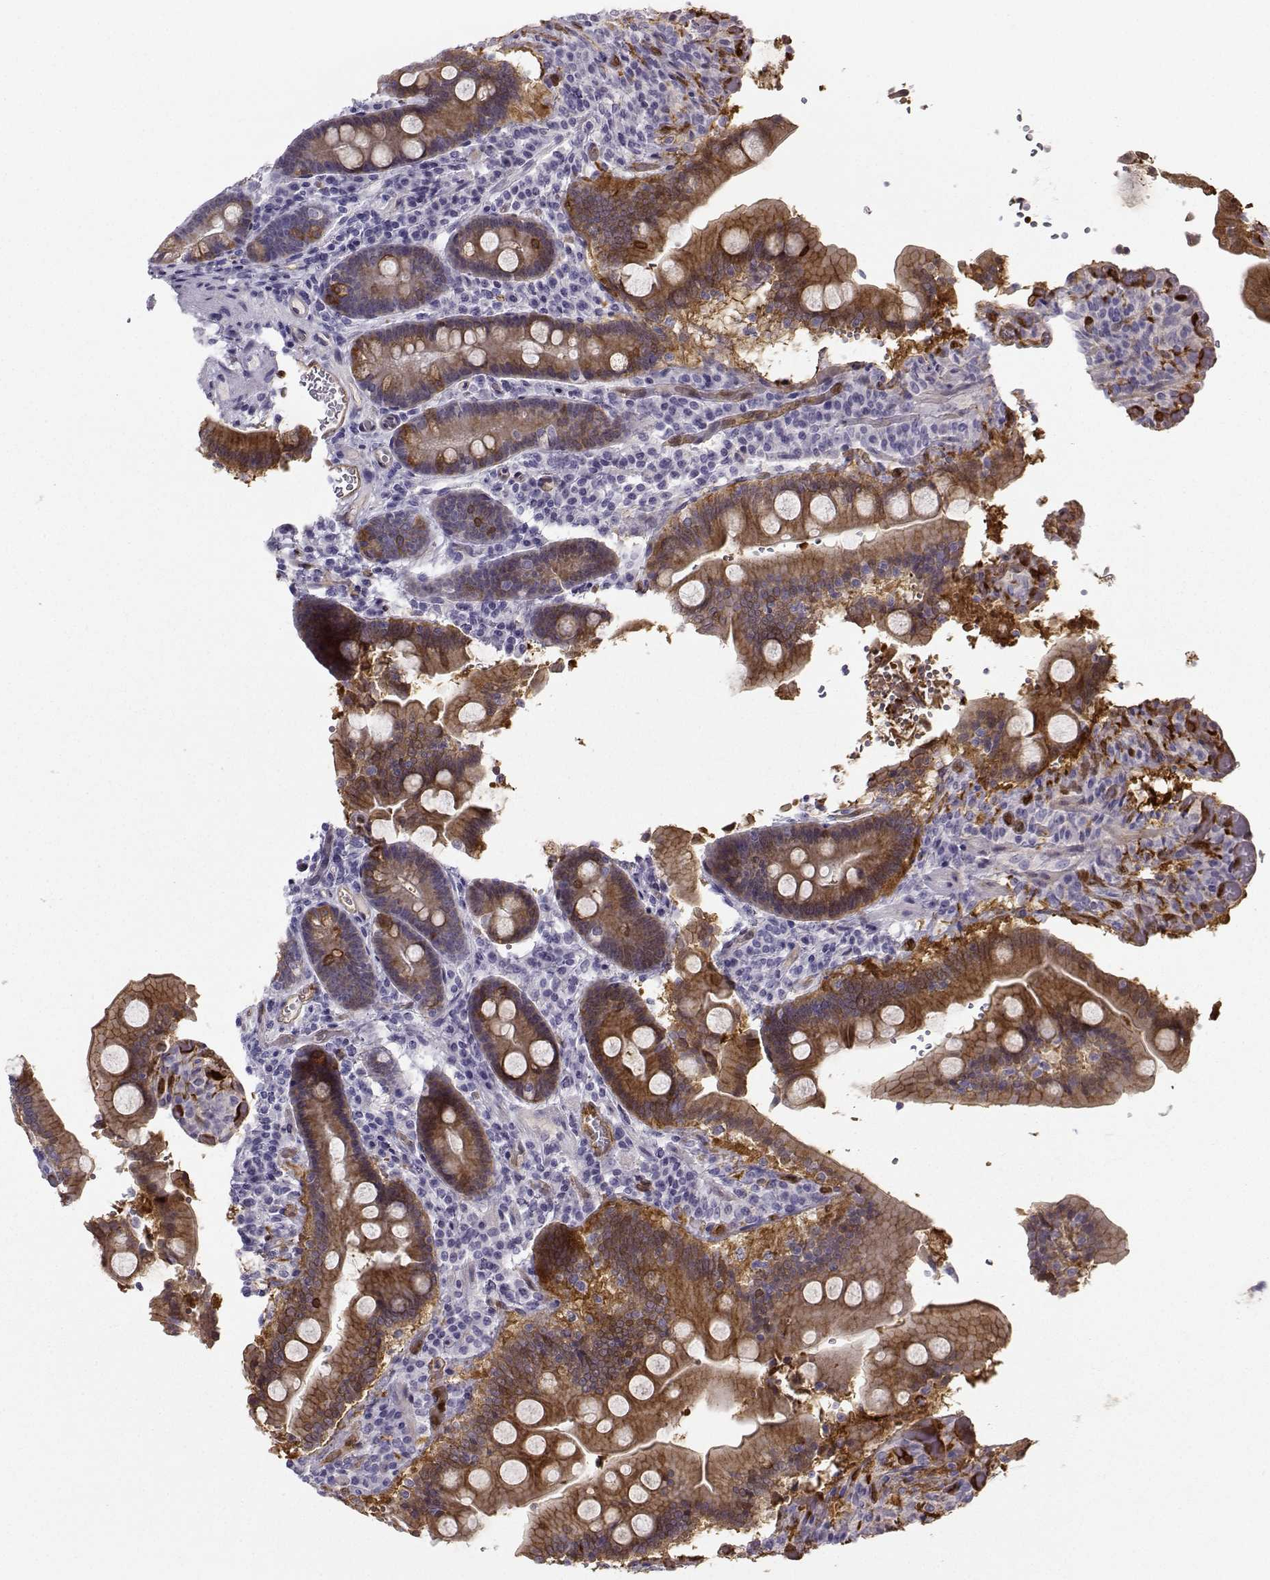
{"staining": {"intensity": "strong", "quantity": "<25%", "location": "cytoplasmic/membranous"}, "tissue": "duodenum", "cell_type": "Glandular cells", "image_type": "normal", "snomed": [{"axis": "morphology", "description": "Normal tissue, NOS"}, {"axis": "topography", "description": "Duodenum"}], "caption": "Immunohistochemical staining of benign human duodenum reveals <25% levels of strong cytoplasmic/membranous protein expression in approximately <25% of glandular cells.", "gene": "NQO1", "patient": {"sex": "female", "age": 62}}